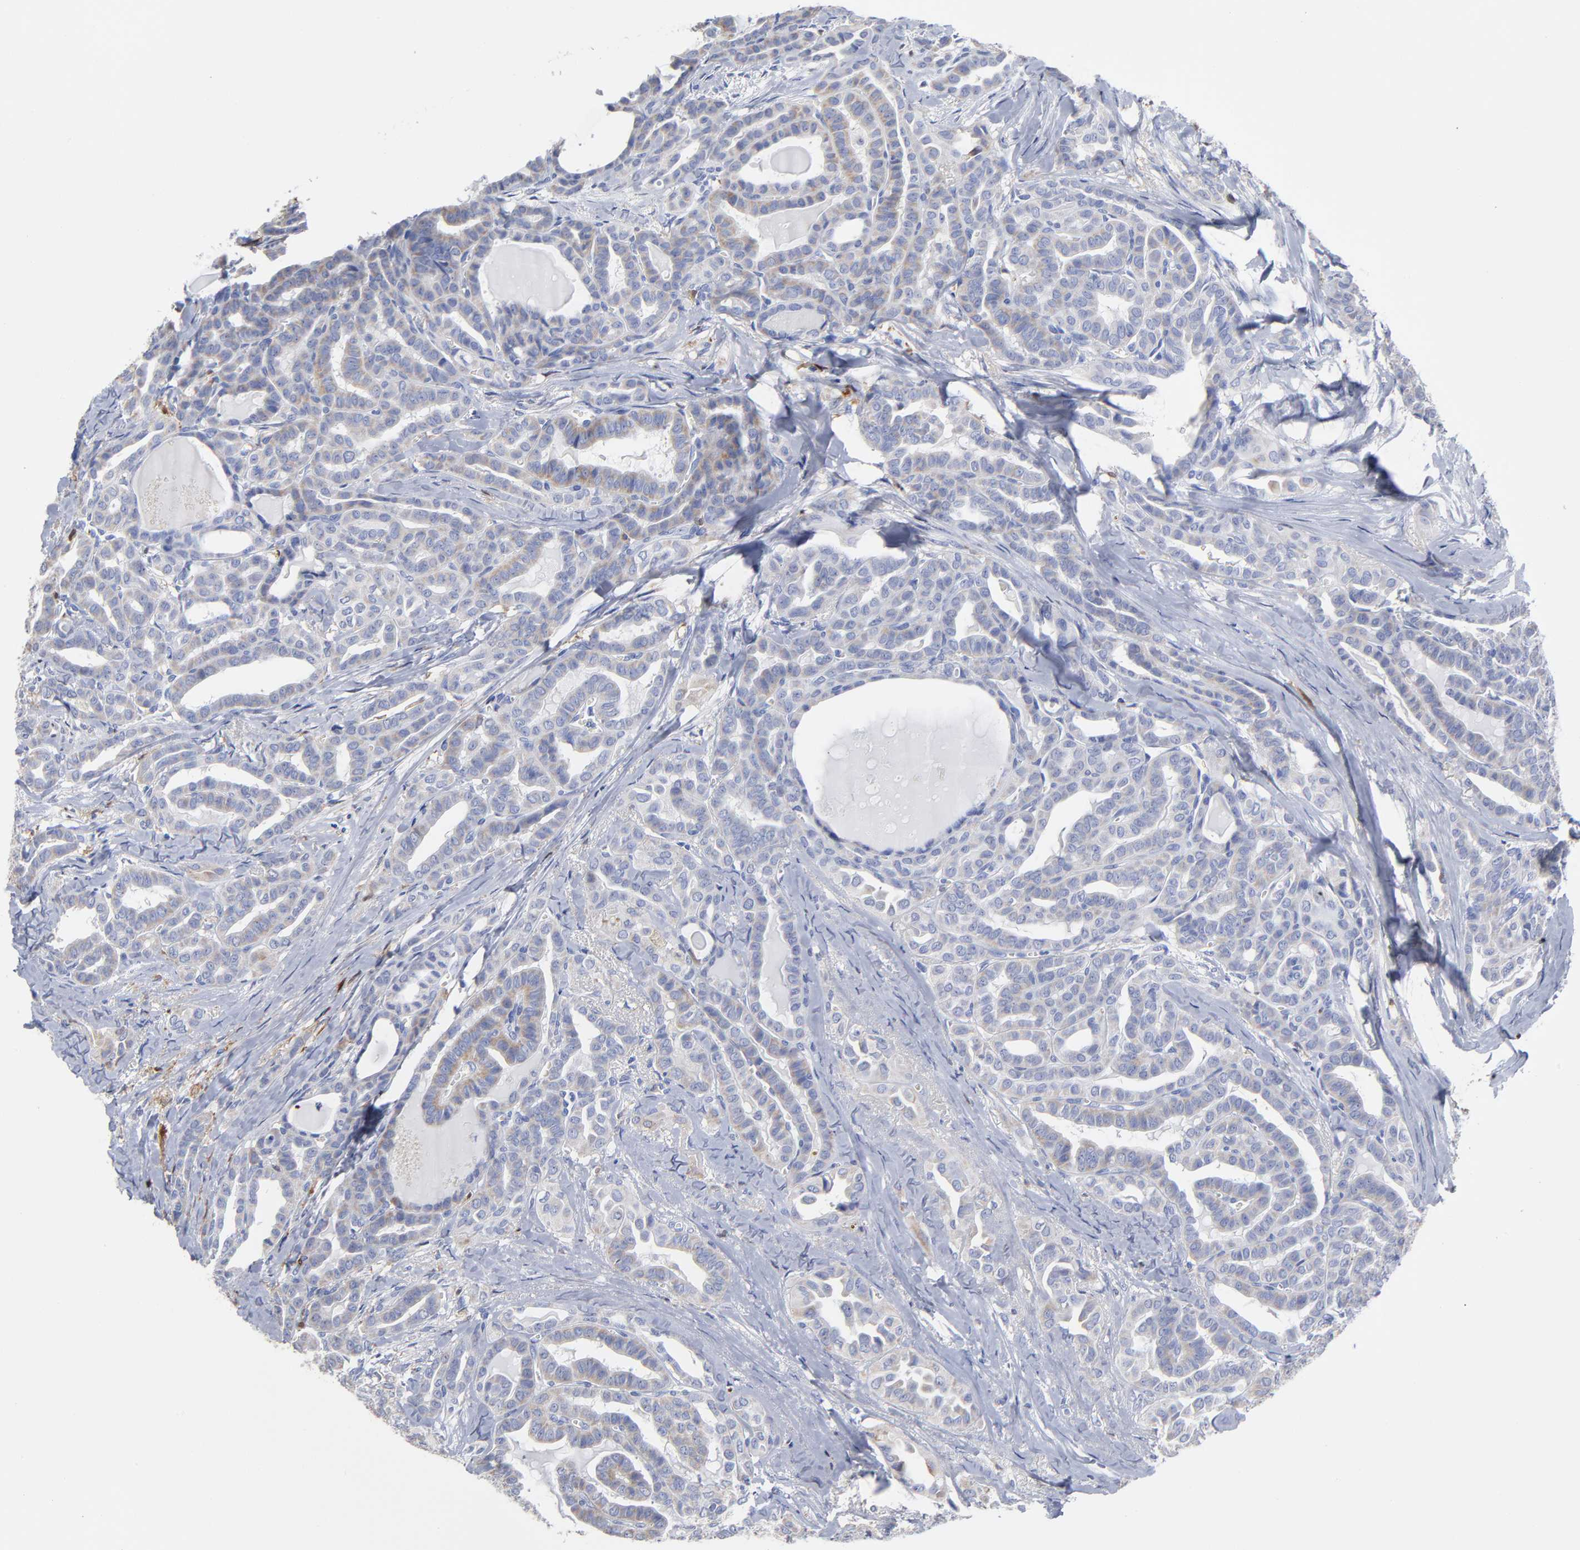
{"staining": {"intensity": "weak", "quantity": "25%-75%", "location": "cytoplasmic/membranous"}, "tissue": "thyroid cancer", "cell_type": "Tumor cells", "image_type": "cancer", "snomed": [{"axis": "morphology", "description": "Carcinoma, NOS"}, {"axis": "topography", "description": "Thyroid gland"}], "caption": "A photomicrograph showing weak cytoplasmic/membranous expression in approximately 25%-75% of tumor cells in thyroid cancer, as visualized by brown immunohistochemical staining.", "gene": "PTP4A1", "patient": {"sex": "female", "age": 91}}